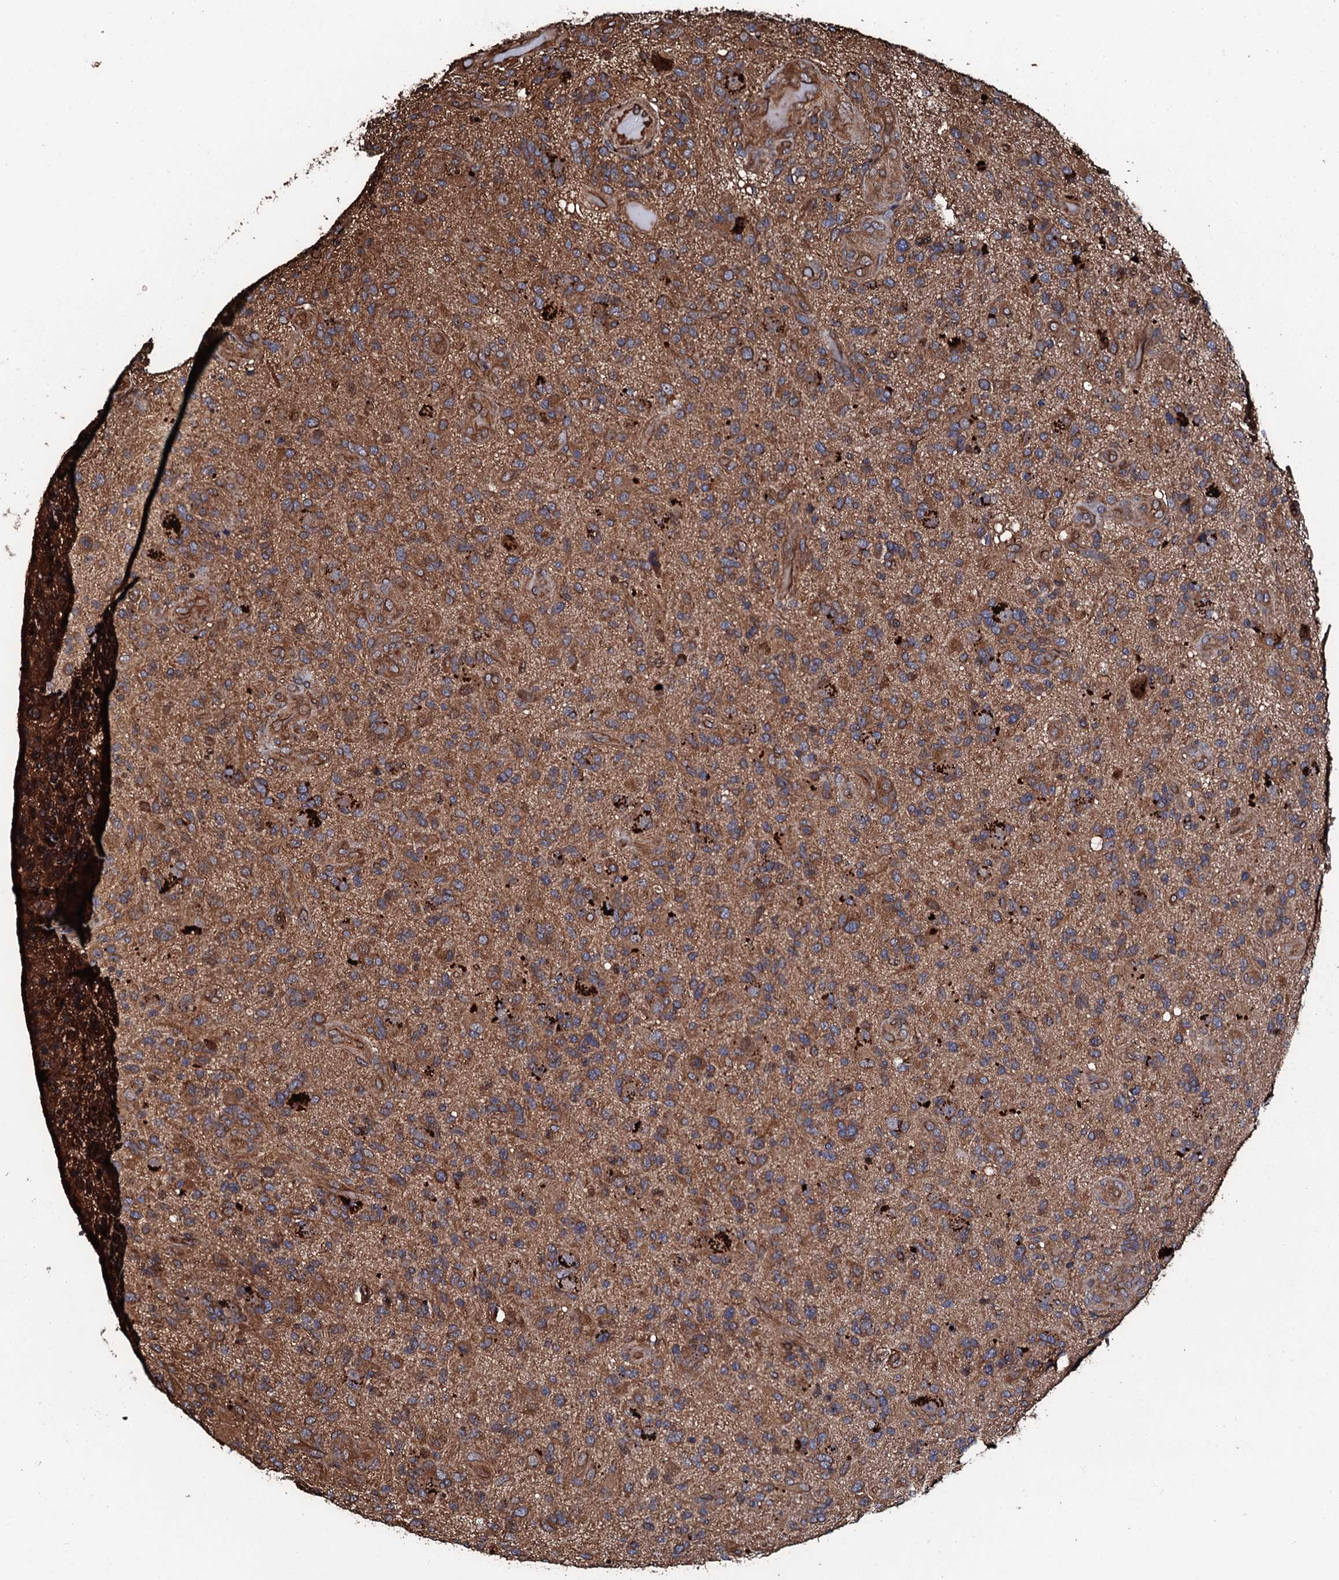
{"staining": {"intensity": "moderate", "quantity": ">75%", "location": "cytoplasmic/membranous"}, "tissue": "glioma", "cell_type": "Tumor cells", "image_type": "cancer", "snomed": [{"axis": "morphology", "description": "Glioma, malignant, High grade"}, {"axis": "topography", "description": "Brain"}], "caption": "Malignant glioma (high-grade) stained for a protein (brown) exhibits moderate cytoplasmic/membranous positive positivity in approximately >75% of tumor cells.", "gene": "CKAP5", "patient": {"sex": "male", "age": 47}}